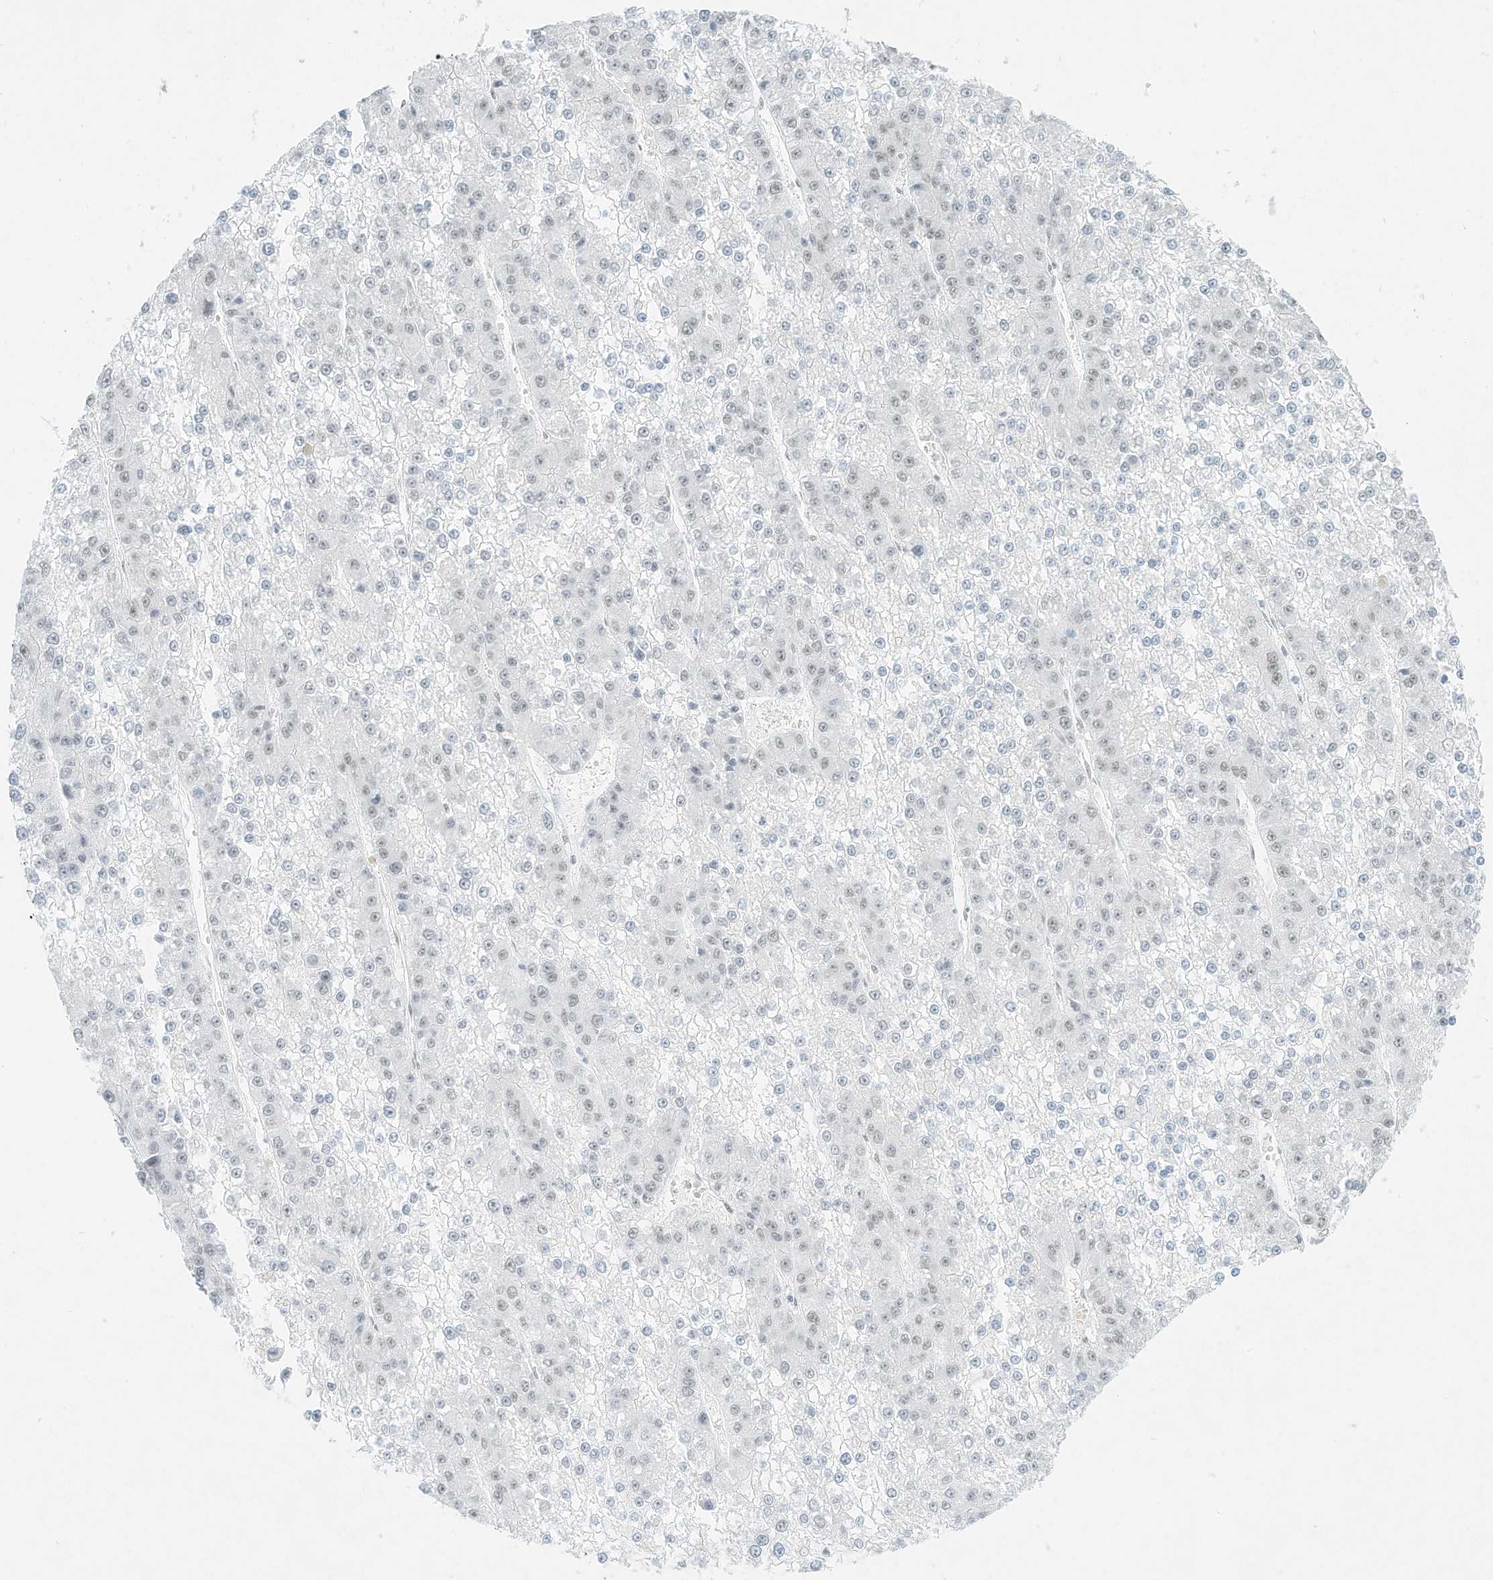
{"staining": {"intensity": "negative", "quantity": "none", "location": "none"}, "tissue": "liver cancer", "cell_type": "Tumor cells", "image_type": "cancer", "snomed": [{"axis": "morphology", "description": "Carcinoma, Hepatocellular, NOS"}, {"axis": "topography", "description": "Liver"}], "caption": "Liver hepatocellular carcinoma was stained to show a protein in brown. There is no significant positivity in tumor cells.", "gene": "PGC", "patient": {"sex": "female", "age": 73}}